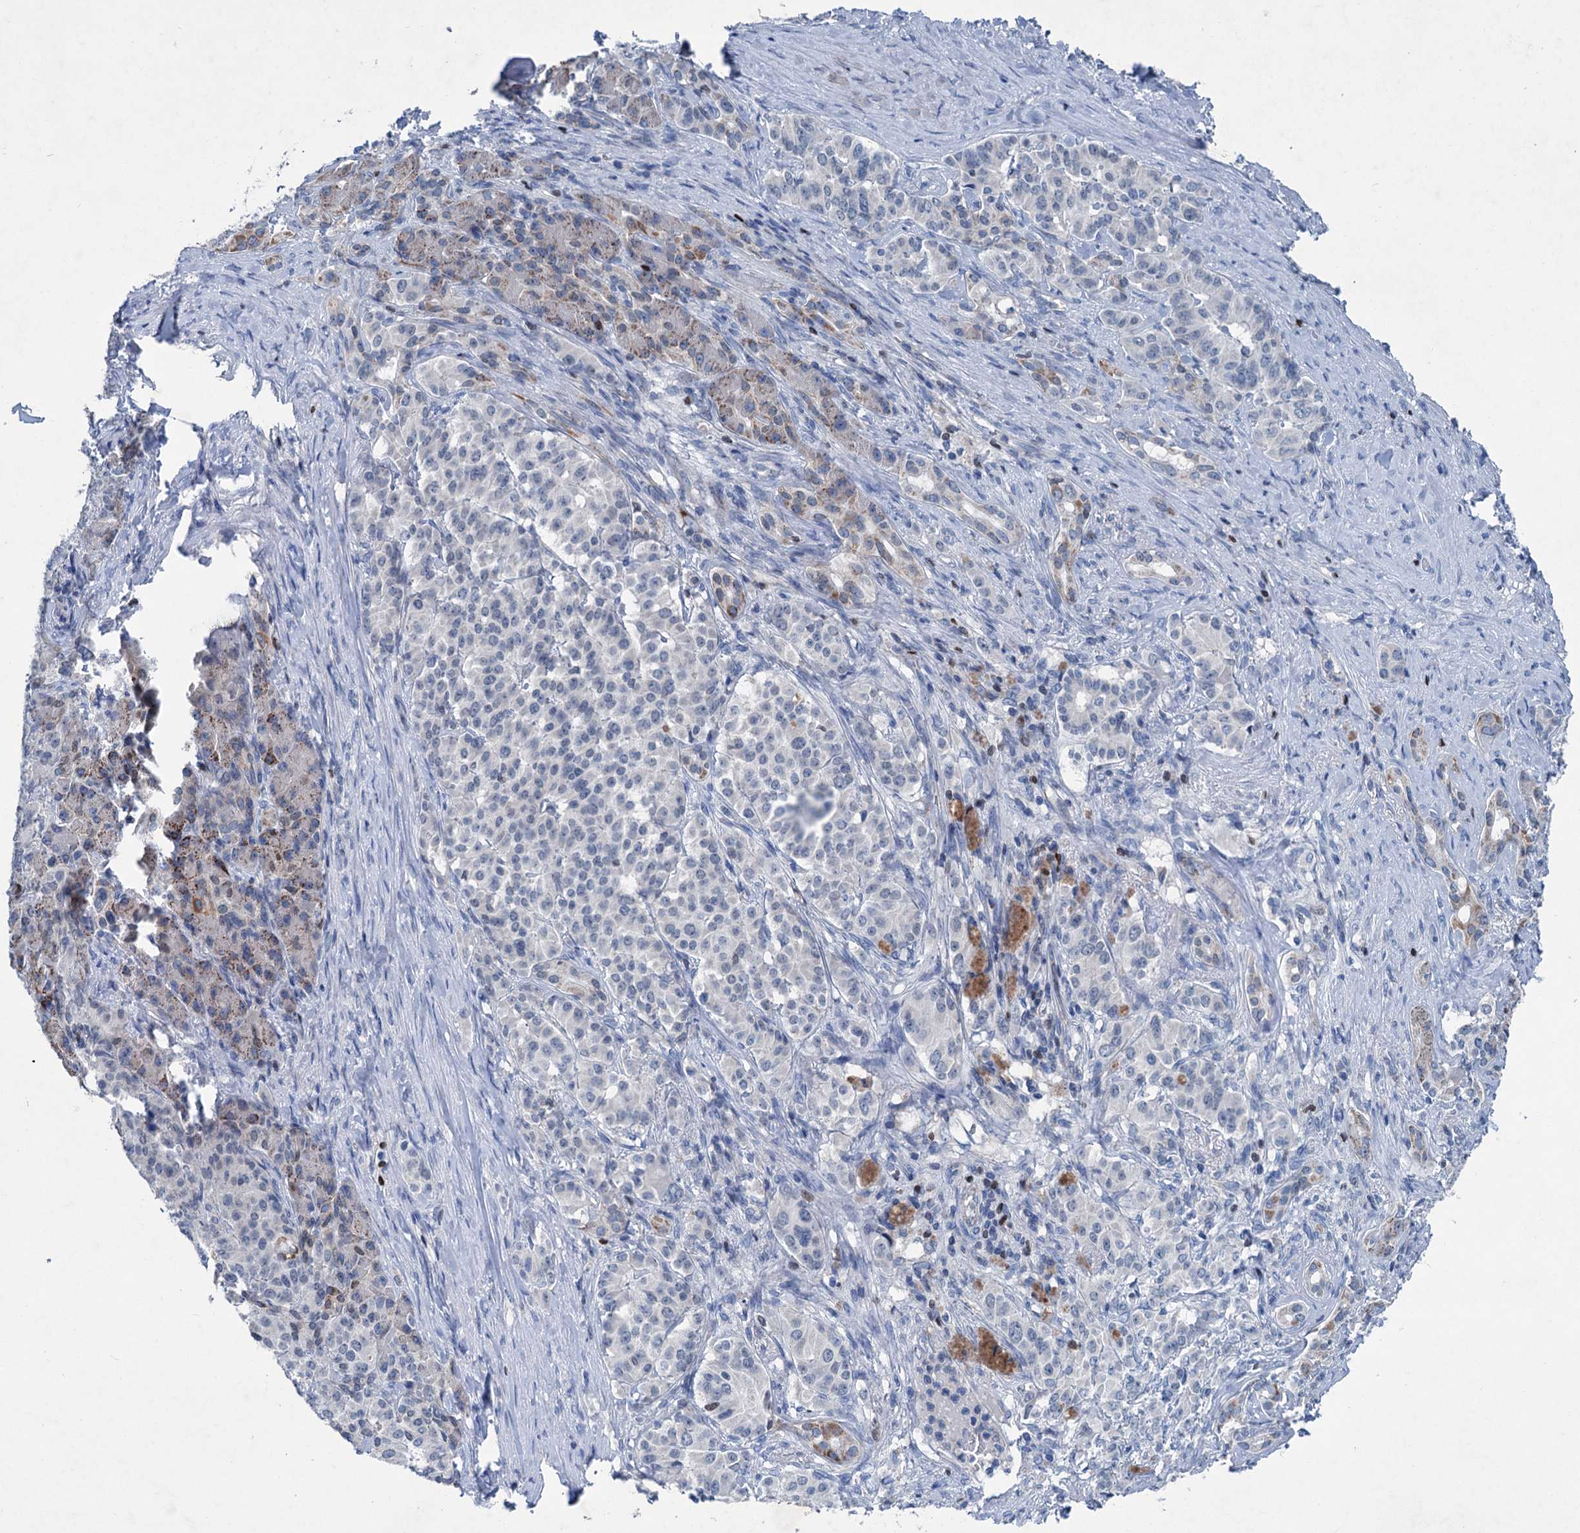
{"staining": {"intensity": "moderate", "quantity": "25%-75%", "location": "cytoplasmic/membranous"}, "tissue": "pancreatic cancer", "cell_type": "Tumor cells", "image_type": "cancer", "snomed": [{"axis": "morphology", "description": "Adenocarcinoma, NOS"}, {"axis": "topography", "description": "Pancreas"}], "caption": "This image displays immunohistochemistry (IHC) staining of human adenocarcinoma (pancreatic), with medium moderate cytoplasmic/membranous staining in approximately 25%-75% of tumor cells.", "gene": "ELP4", "patient": {"sex": "female", "age": 74}}